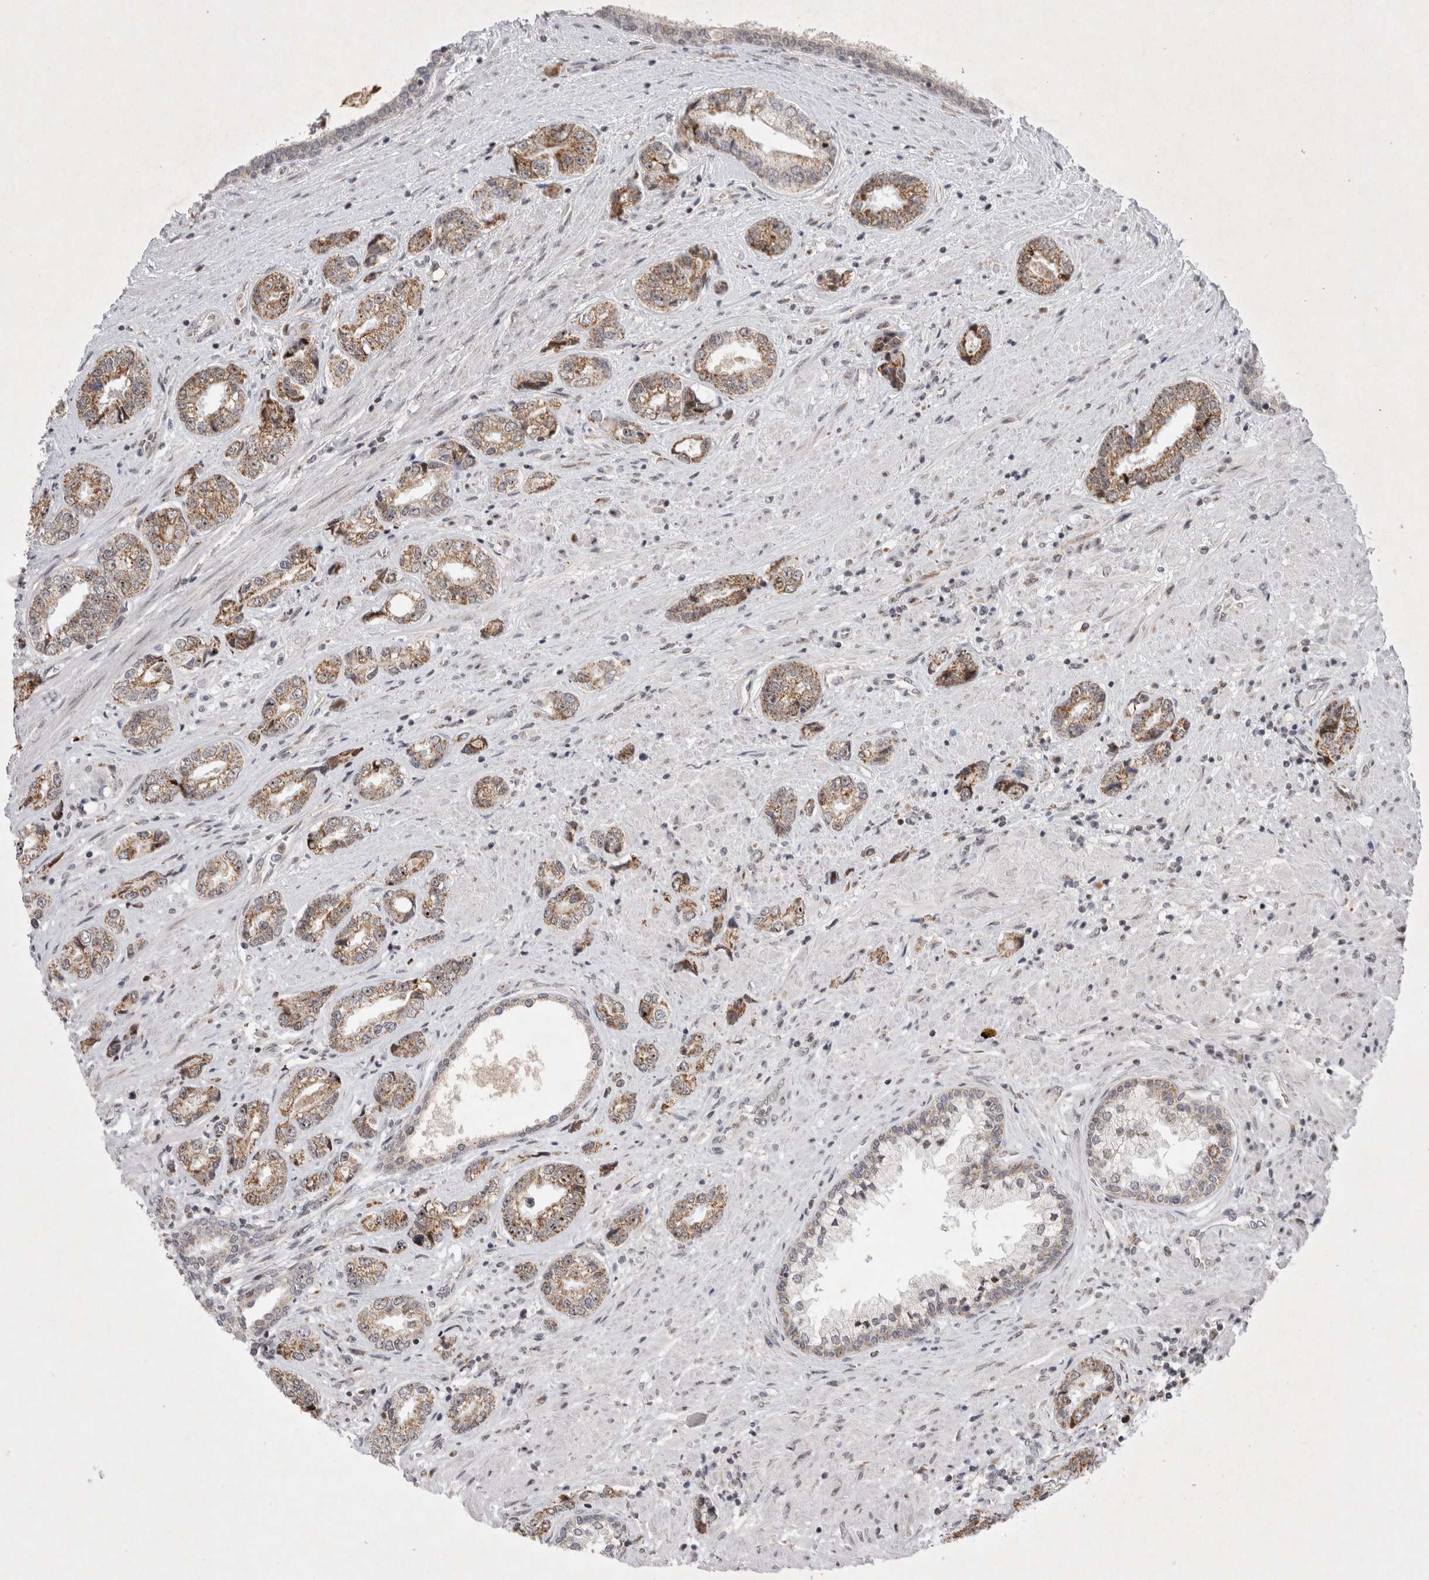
{"staining": {"intensity": "moderate", "quantity": ">75%", "location": "cytoplasmic/membranous,nuclear"}, "tissue": "prostate cancer", "cell_type": "Tumor cells", "image_type": "cancer", "snomed": [{"axis": "morphology", "description": "Adenocarcinoma, High grade"}, {"axis": "topography", "description": "Prostate"}], "caption": "Prostate cancer (high-grade adenocarcinoma) tissue reveals moderate cytoplasmic/membranous and nuclear expression in about >75% of tumor cells The protein of interest is shown in brown color, while the nuclei are stained blue.", "gene": "MRPL37", "patient": {"sex": "male", "age": 61}}